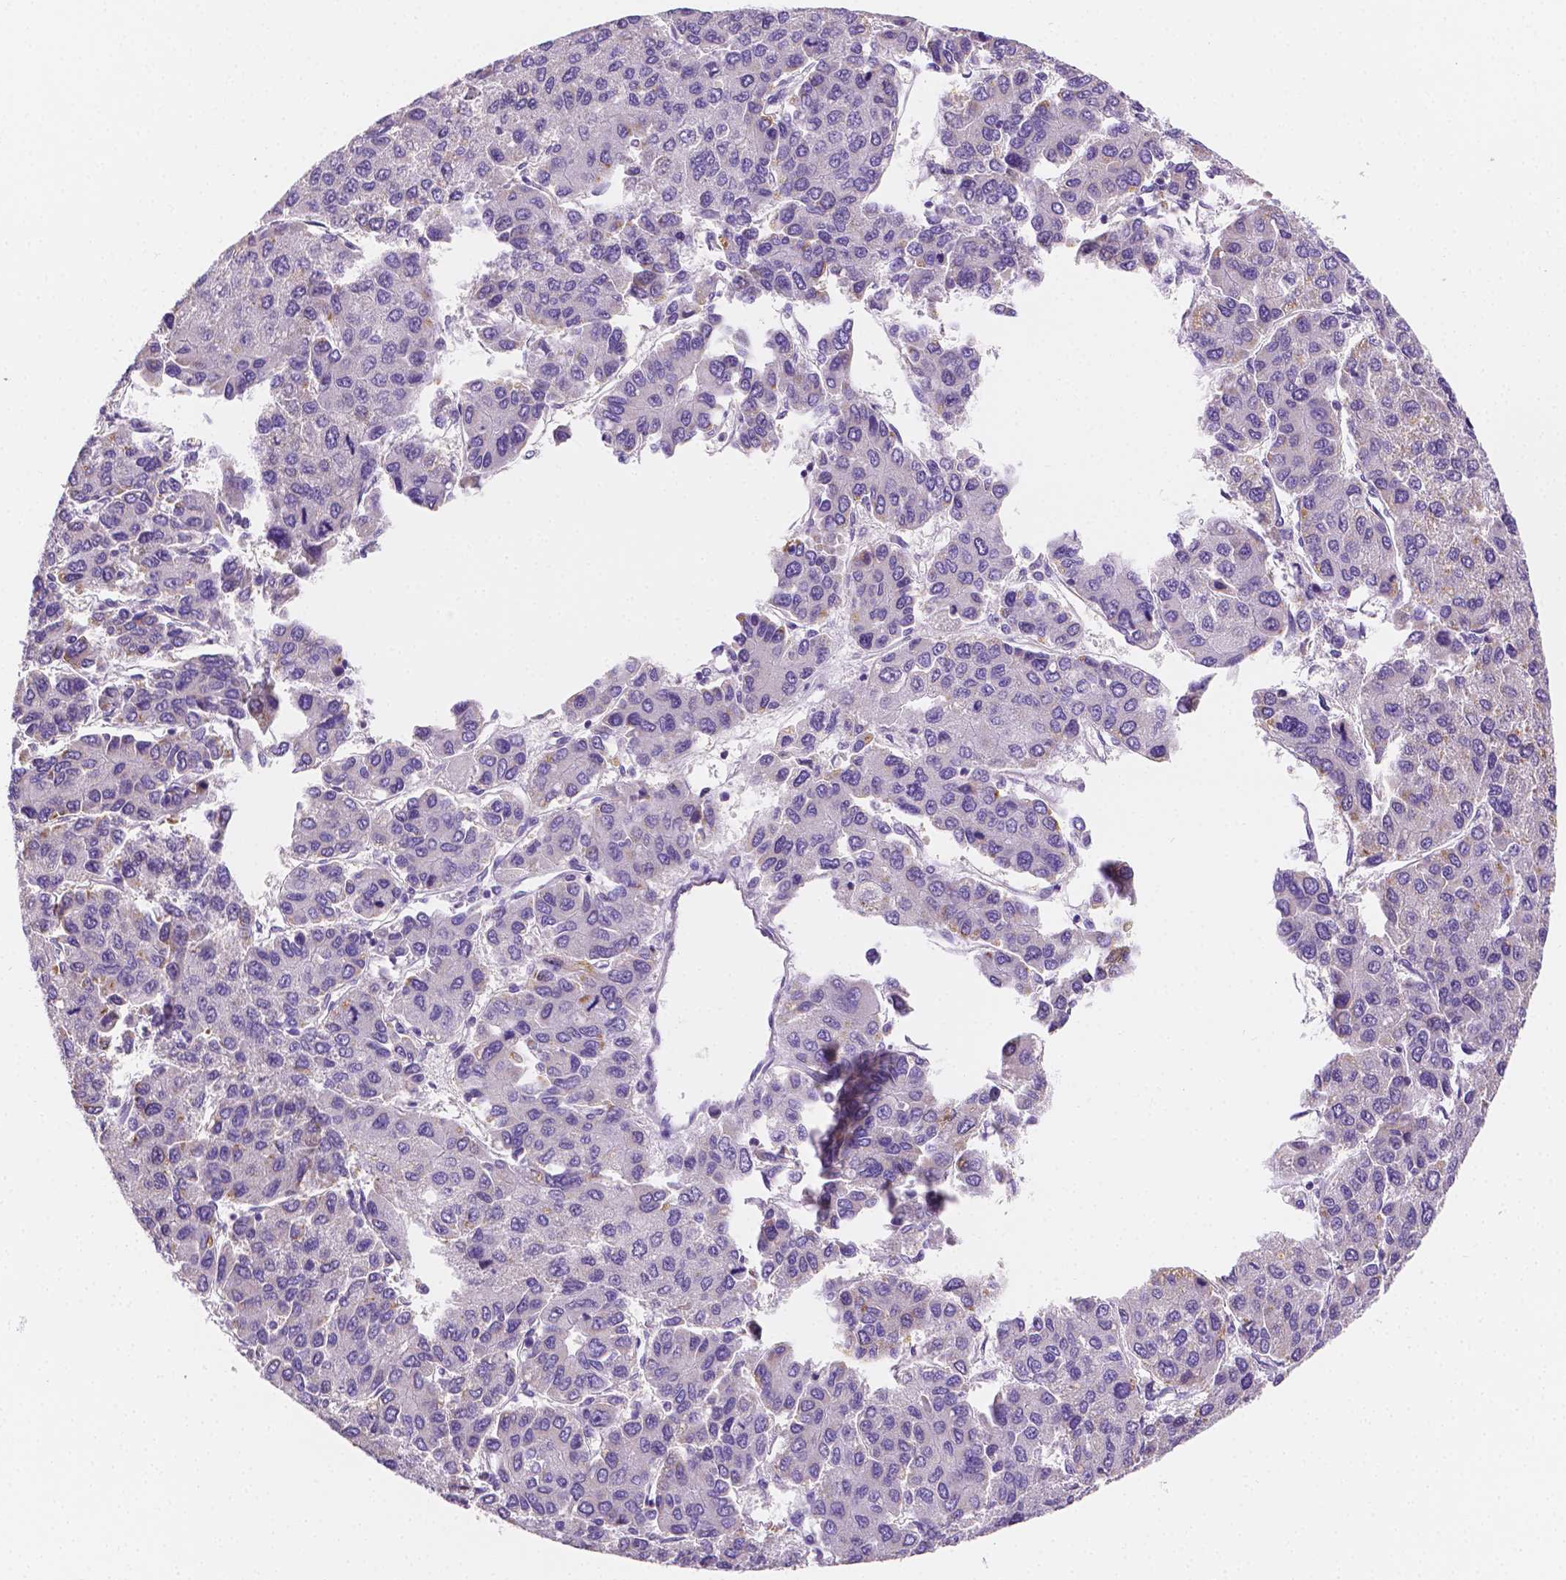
{"staining": {"intensity": "negative", "quantity": "none", "location": "none"}, "tissue": "liver cancer", "cell_type": "Tumor cells", "image_type": "cancer", "snomed": [{"axis": "morphology", "description": "Carcinoma, Hepatocellular, NOS"}, {"axis": "topography", "description": "Liver"}], "caption": "Immunohistochemistry (IHC) of liver hepatocellular carcinoma demonstrates no expression in tumor cells.", "gene": "TMEM130", "patient": {"sex": "female", "age": 66}}